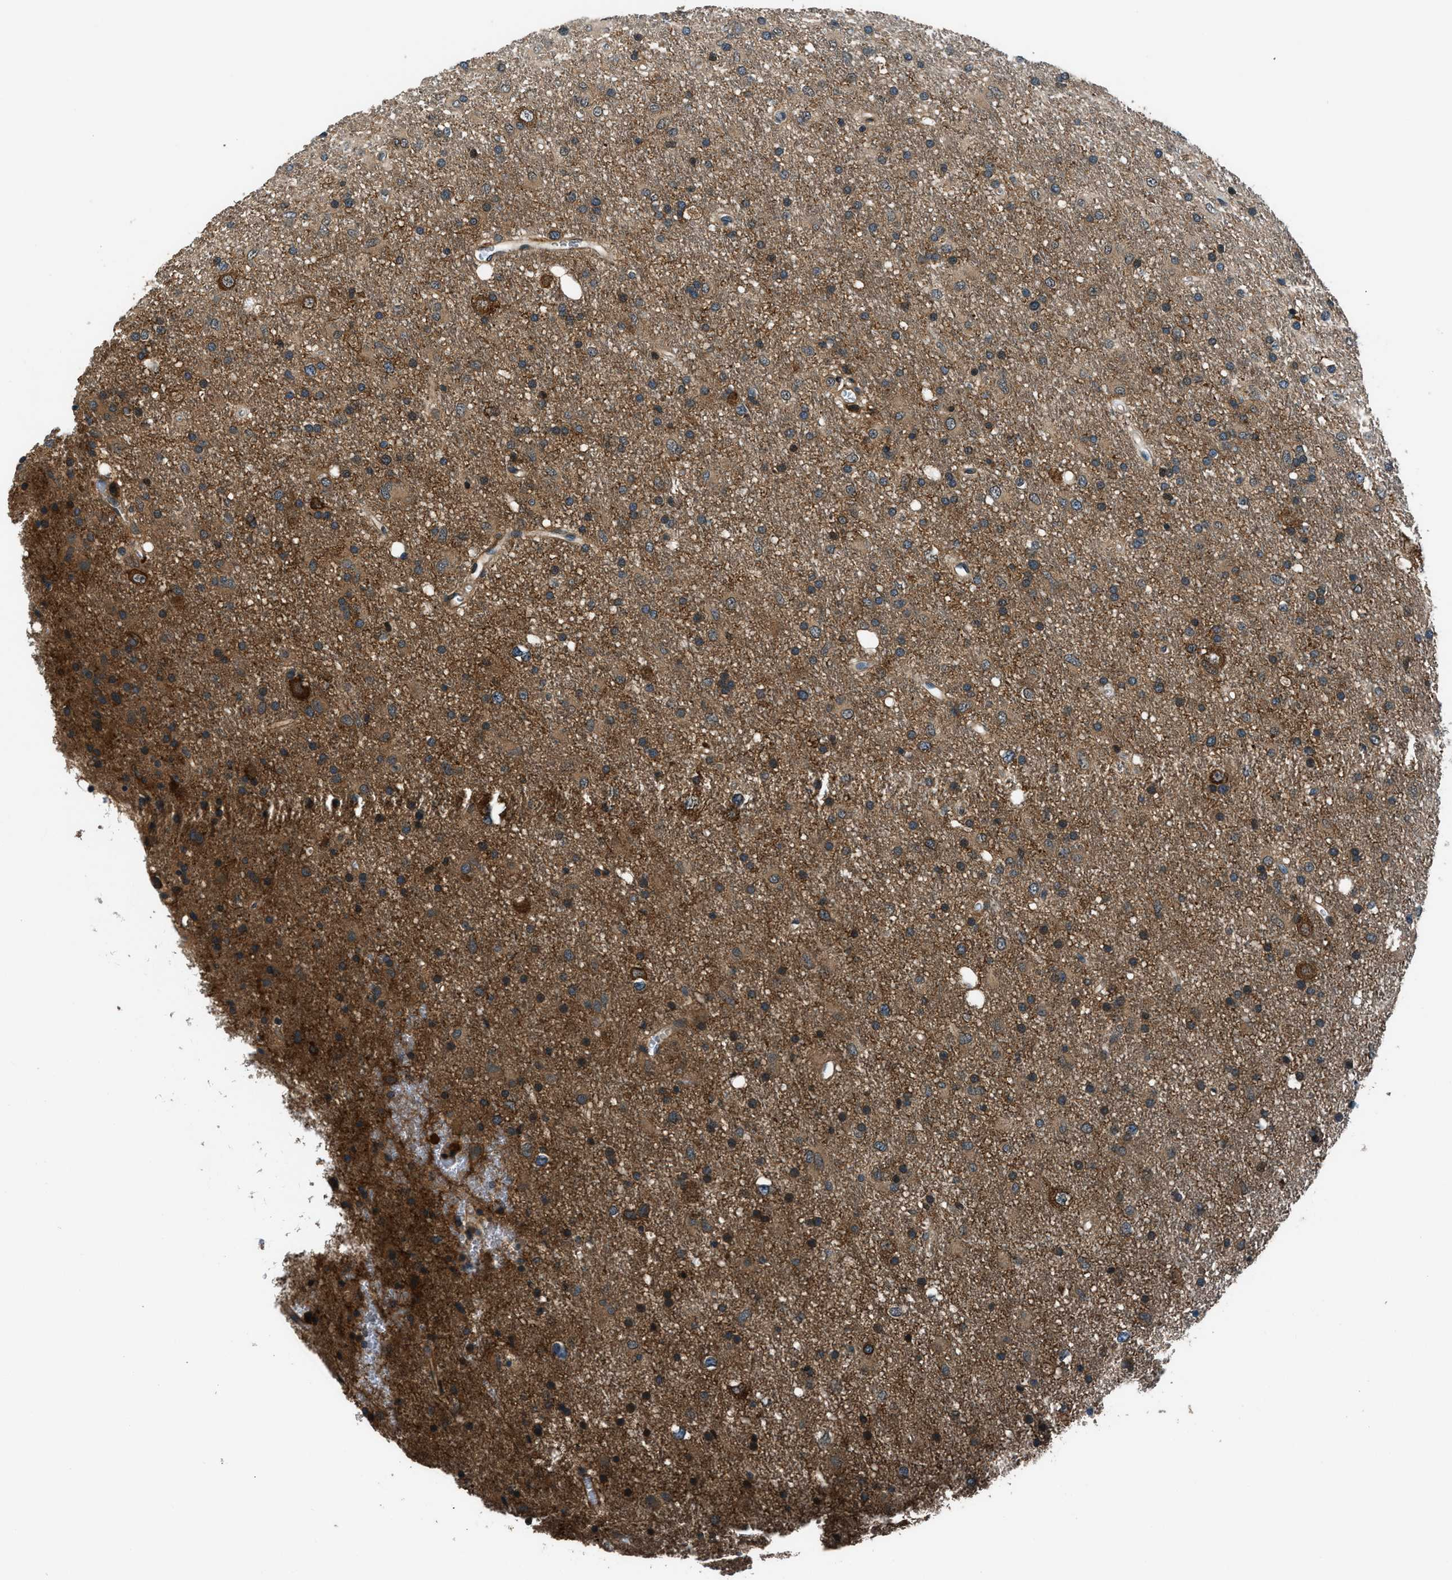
{"staining": {"intensity": "strong", "quantity": "<25%", "location": "cytoplasmic/membranous"}, "tissue": "glioma", "cell_type": "Tumor cells", "image_type": "cancer", "snomed": [{"axis": "morphology", "description": "Glioma, malignant, Low grade"}, {"axis": "topography", "description": "Brain"}], "caption": "Protein staining exhibits strong cytoplasmic/membranous positivity in approximately <25% of tumor cells in malignant glioma (low-grade).", "gene": "ARHGEF11", "patient": {"sex": "male", "age": 77}}